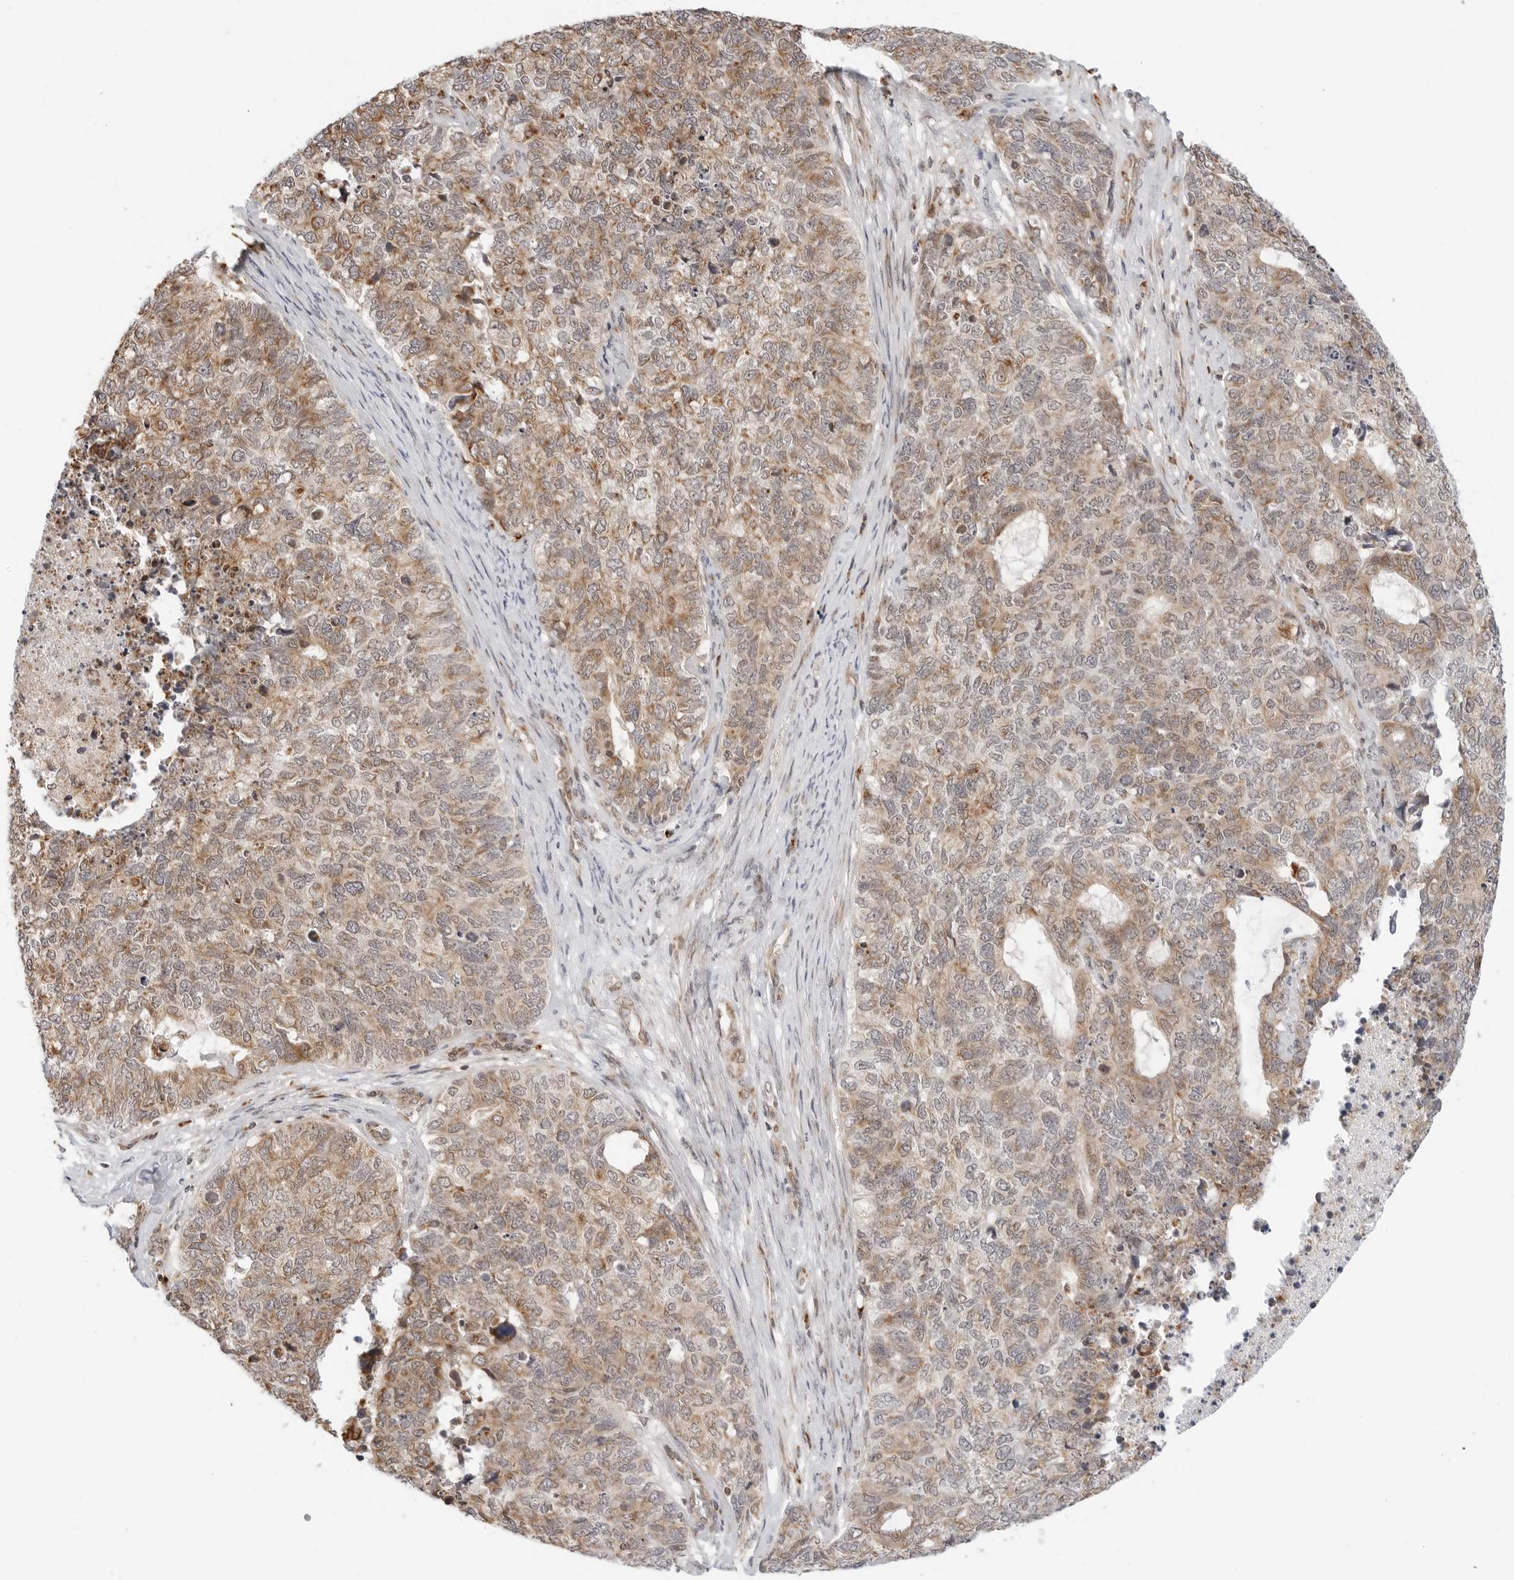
{"staining": {"intensity": "moderate", "quantity": ">75%", "location": "cytoplasmic/membranous"}, "tissue": "cervical cancer", "cell_type": "Tumor cells", "image_type": "cancer", "snomed": [{"axis": "morphology", "description": "Squamous cell carcinoma, NOS"}, {"axis": "topography", "description": "Cervix"}], "caption": "Brown immunohistochemical staining in human cervical squamous cell carcinoma demonstrates moderate cytoplasmic/membranous expression in about >75% of tumor cells.", "gene": "POLR3GL", "patient": {"sex": "female", "age": 63}}